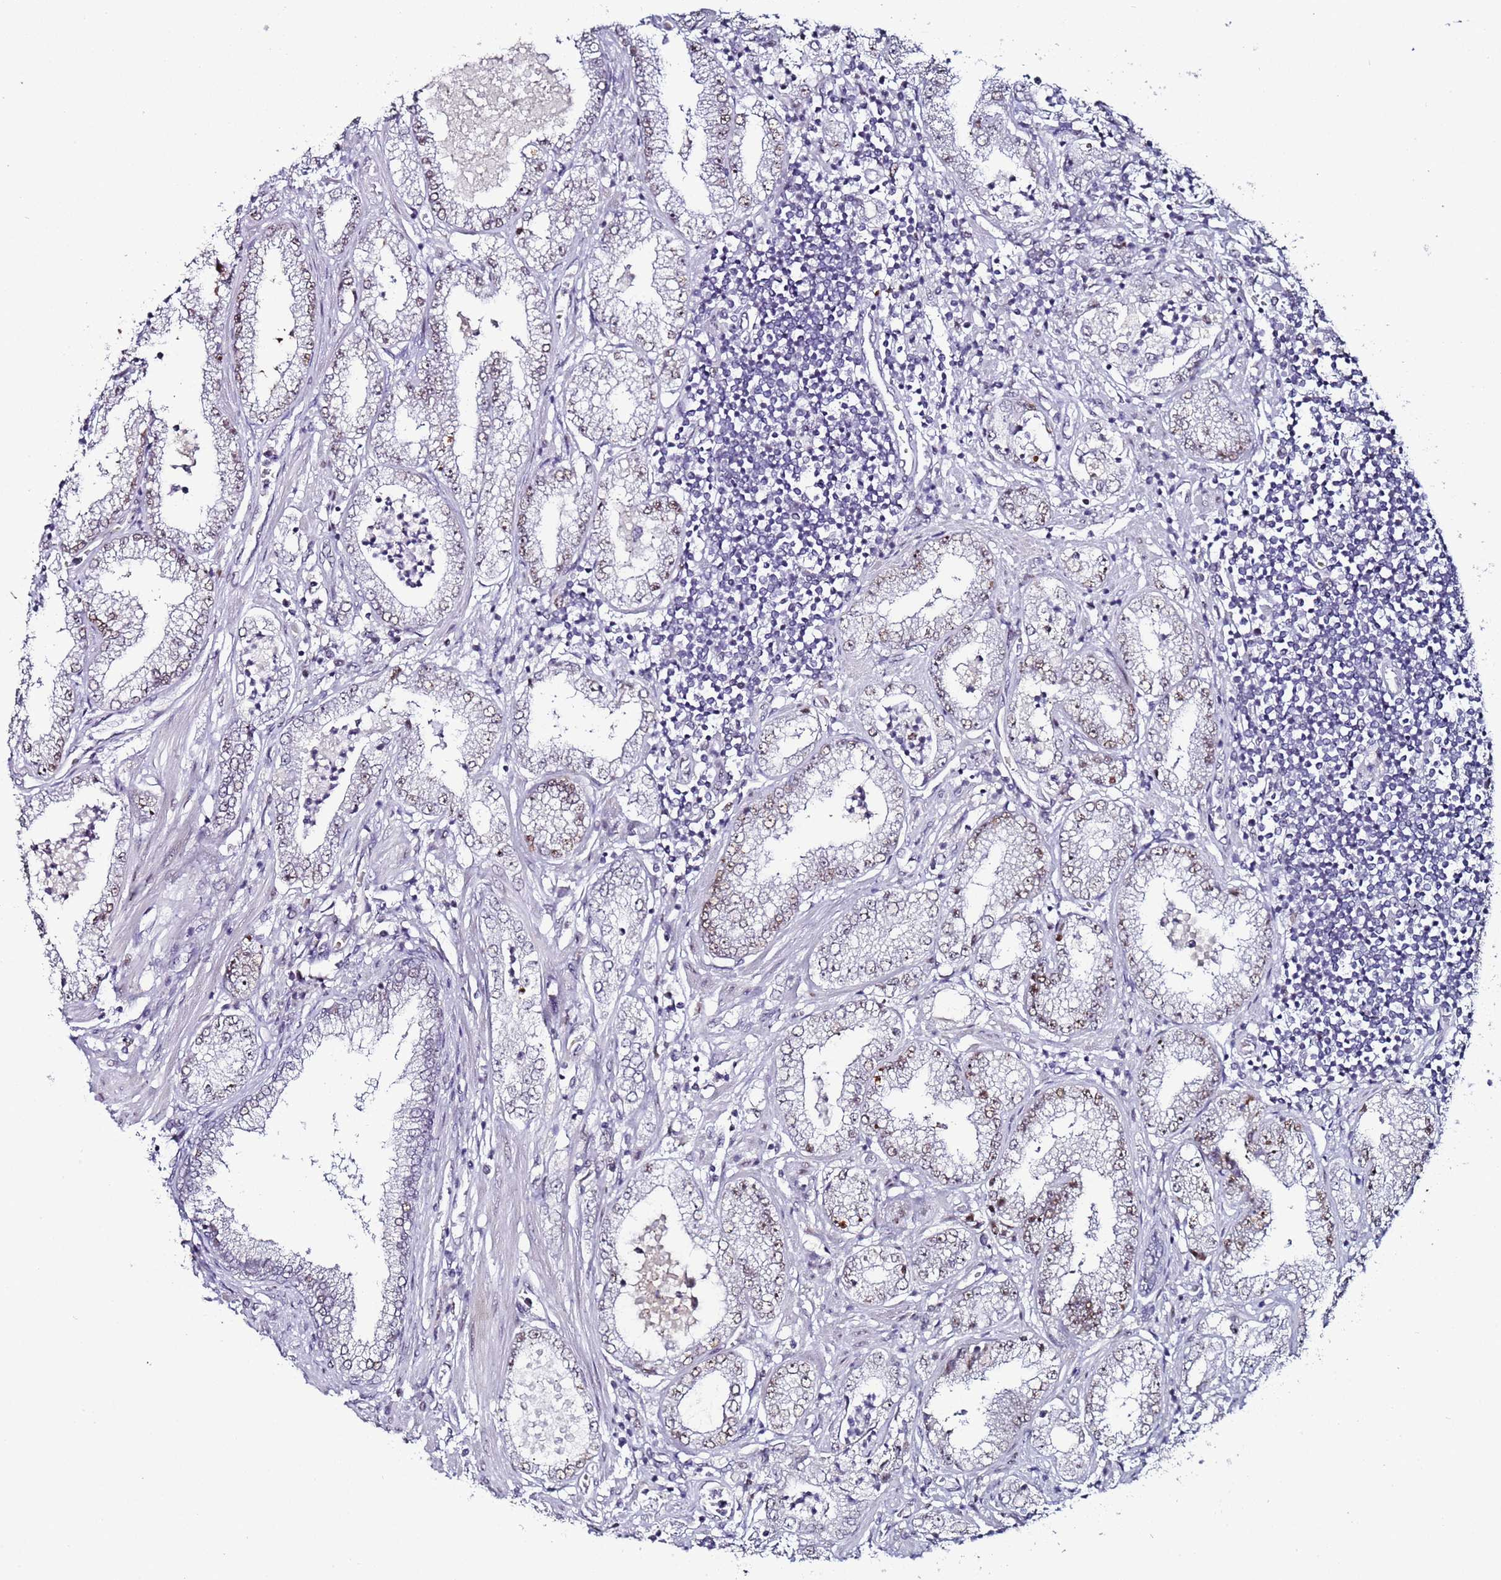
{"staining": {"intensity": "weak", "quantity": "<25%", "location": "nuclear"}, "tissue": "prostate cancer", "cell_type": "Tumor cells", "image_type": "cancer", "snomed": [{"axis": "morphology", "description": "Adenocarcinoma, High grade"}, {"axis": "topography", "description": "Prostate"}], "caption": "Prostate cancer stained for a protein using IHC displays no positivity tumor cells.", "gene": "PSMA7", "patient": {"sex": "male", "age": 69}}